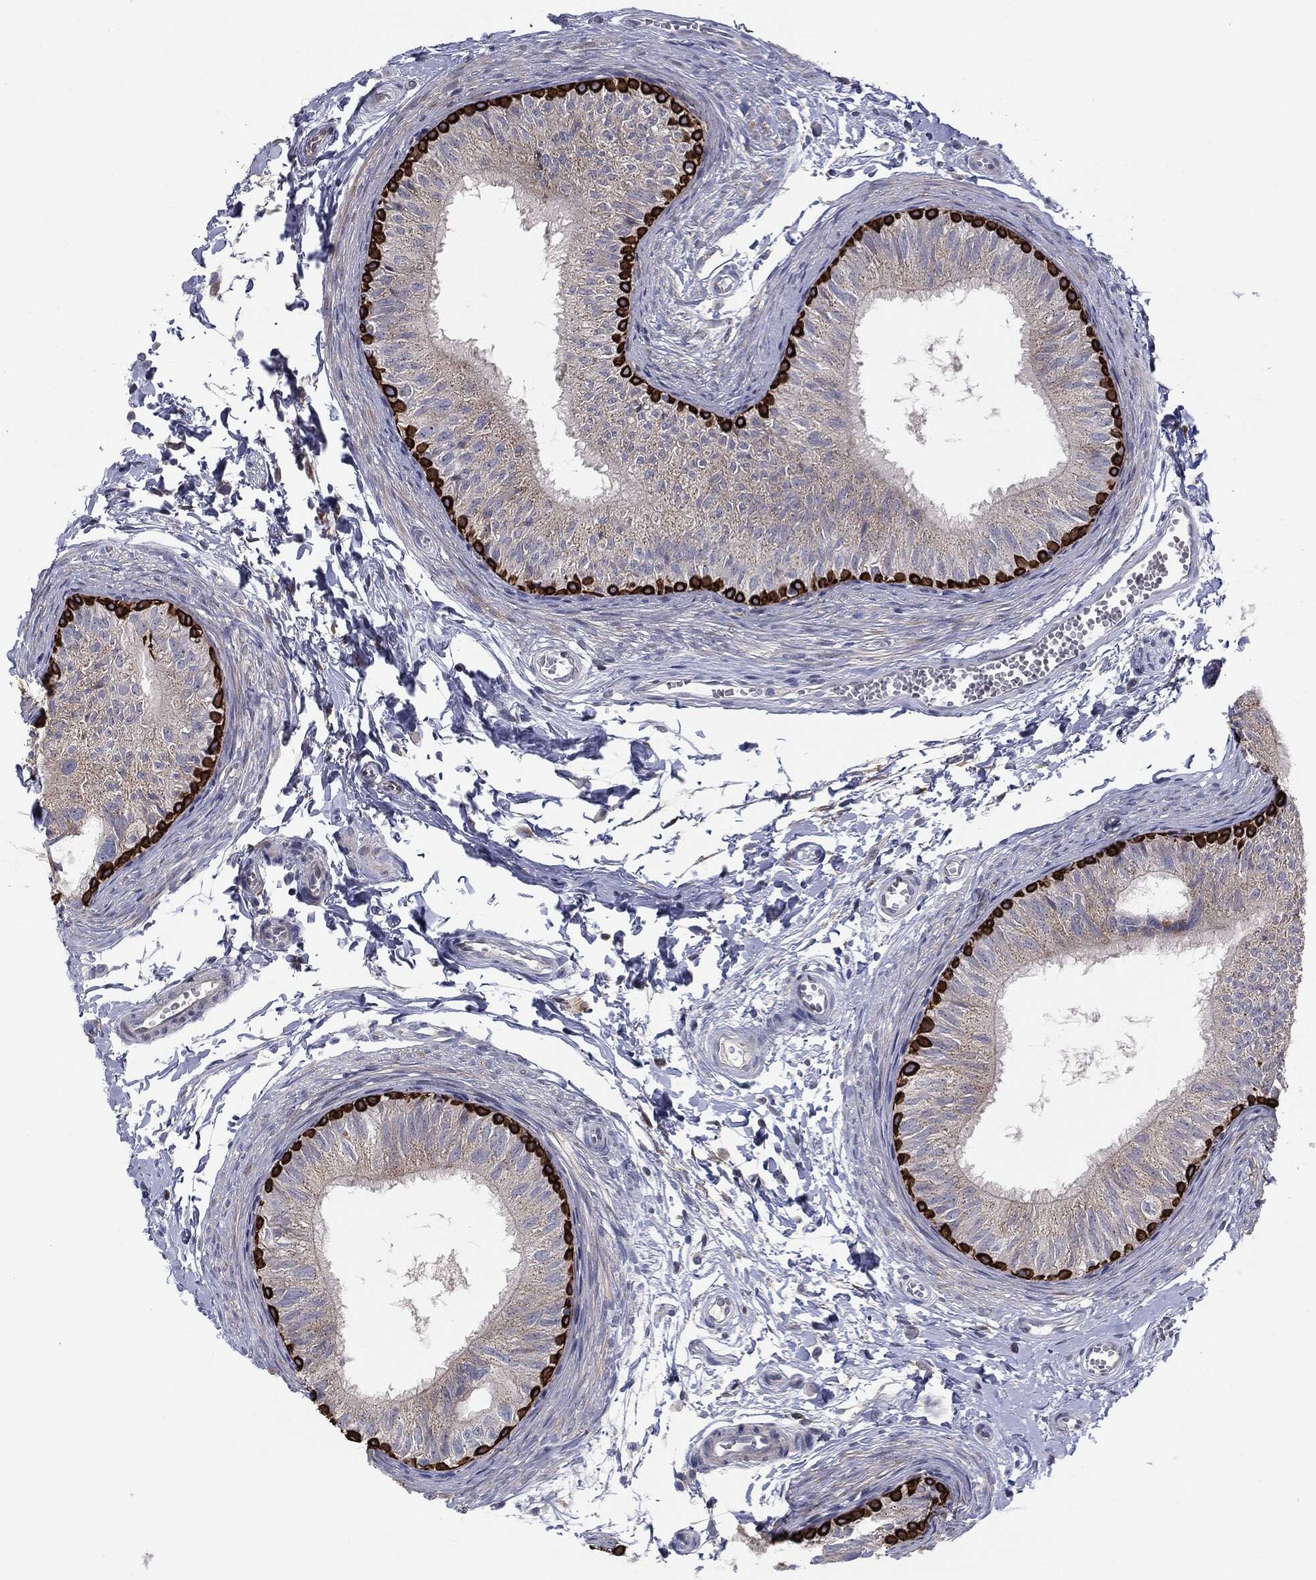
{"staining": {"intensity": "strong", "quantity": "25%-75%", "location": "cytoplasmic/membranous"}, "tissue": "epididymis", "cell_type": "Glandular cells", "image_type": "normal", "snomed": [{"axis": "morphology", "description": "Normal tissue, NOS"}, {"axis": "topography", "description": "Epididymis"}], "caption": "DAB immunohistochemical staining of normal human epididymis exhibits strong cytoplasmic/membranous protein expression in approximately 25%-75% of glandular cells.", "gene": "KRT5", "patient": {"sex": "male", "age": 22}}